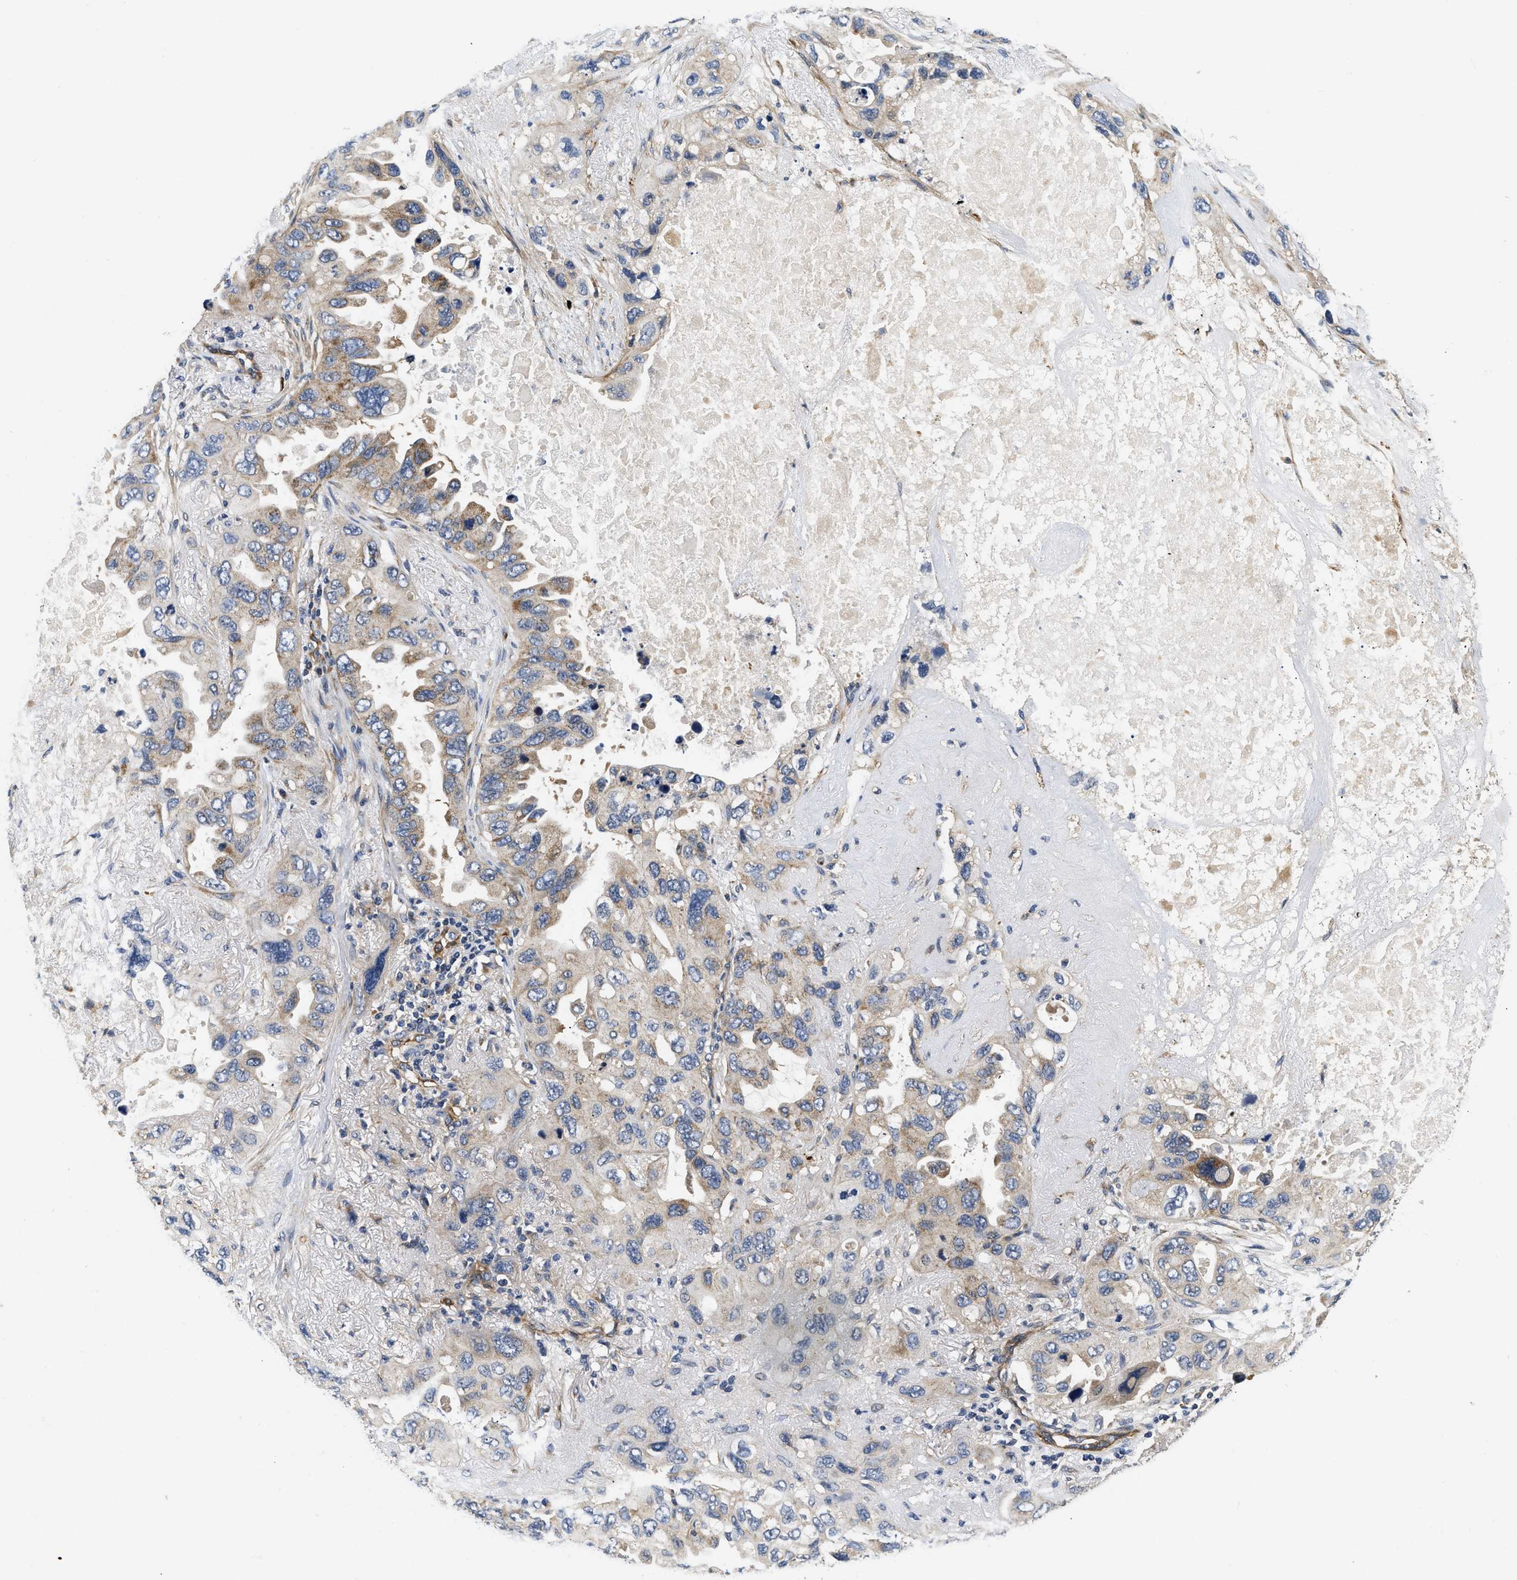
{"staining": {"intensity": "weak", "quantity": "25%-75%", "location": "cytoplasmic/membranous"}, "tissue": "lung cancer", "cell_type": "Tumor cells", "image_type": "cancer", "snomed": [{"axis": "morphology", "description": "Squamous cell carcinoma, NOS"}, {"axis": "topography", "description": "Lung"}], "caption": "A photomicrograph of human lung cancer (squamous cell carcinoma) stained for a protein exhibits weak cytoplasmic/membranous brown staining in tumor cells.", "gene": "NME6", "patient": {"sex": "female", "age": 73}}